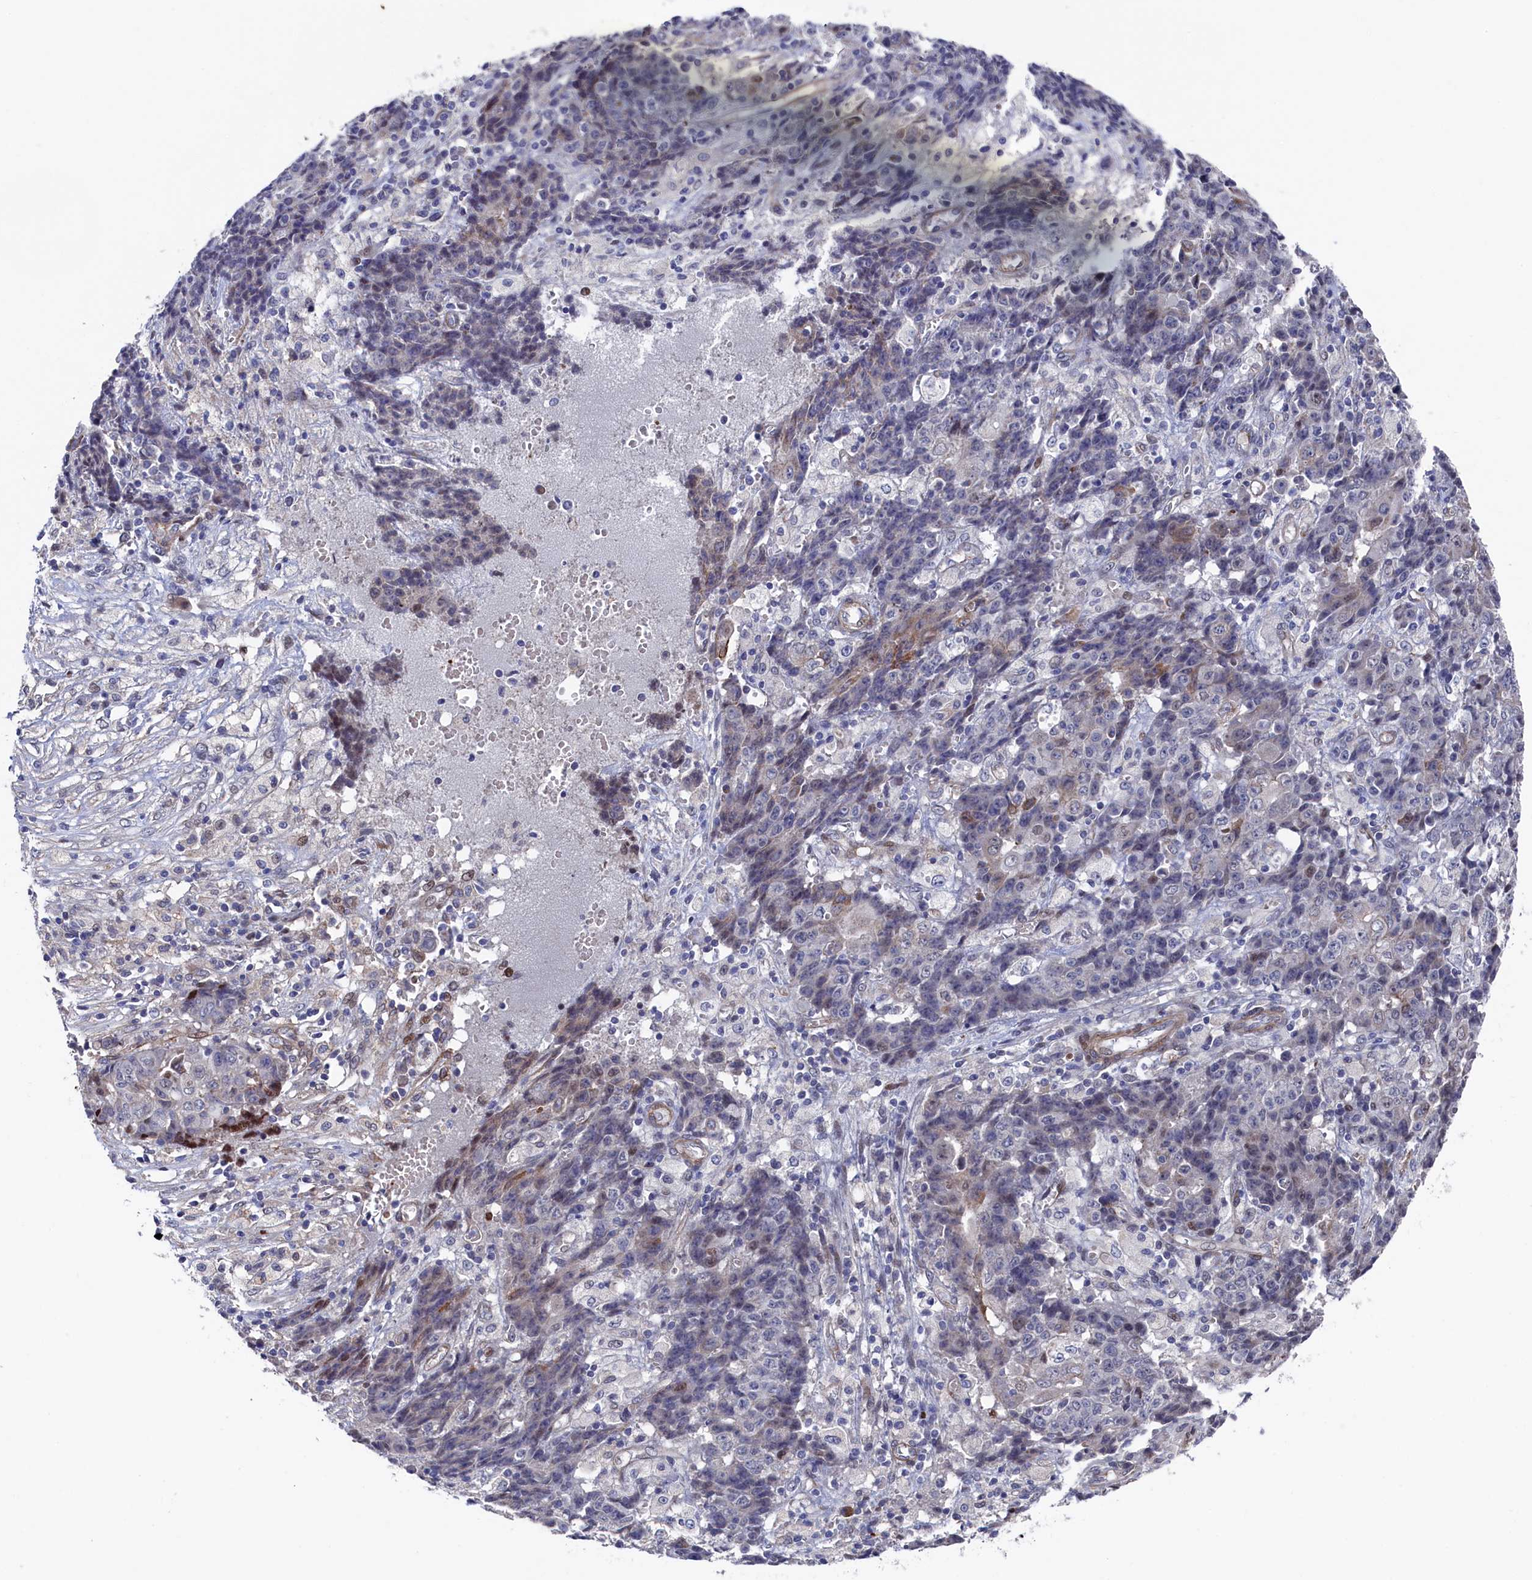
{"staining": {"intensity": "negative", "quantity": "none", "location": "none"}, "tissue": "ovarian cancer", "cell_type": "Tumor cells", "image_type": "cancer", "snomed": [{"axis": "morphology", "description": "Carcinoma, endometroid"}, {"axis": "topography", "description": "Ovary"}], "caption": "DAB immunohistochemical staining of human endometroid carcinoma (ovarian) displays no significant positivity in tumor cells.", "gene": "ZNF891", "patient": {"sex": "female", "age": 42}}